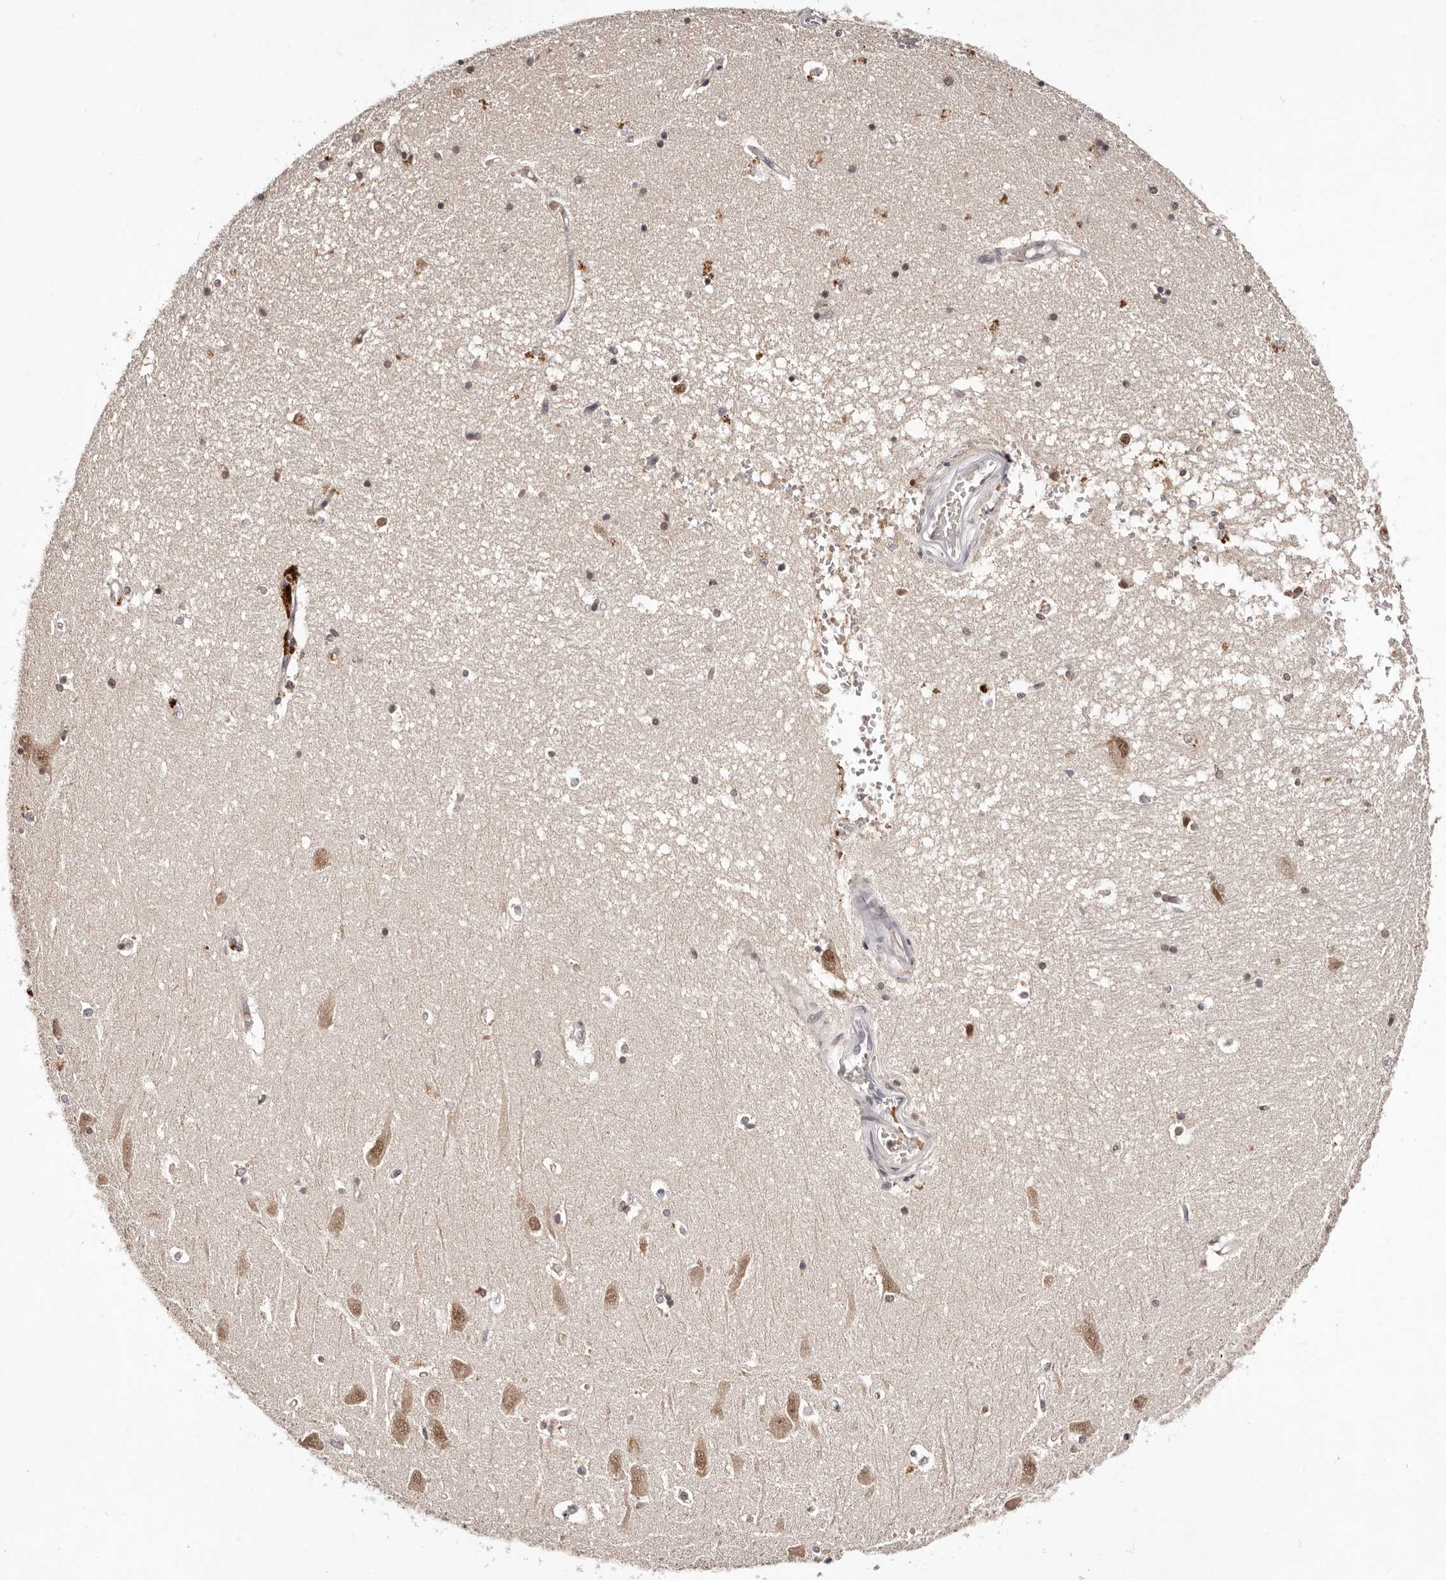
{"staining": {"intensity": "moderate", "quantity": "<25%", "location": "nuclear"}, "tissue": "hippocampus", "cell_type": "Glial cells", "image_type": "normal", "snomed": [{"axis": "morphology", "description": "Normal tissue, NOS"}, {"axis": "topography", "description": "Hippocampus"}], "caption": "Moderate nuclear expression for a protein is identified in about <25% of glial cells of unremarkable hippocampus using immunohistochemistry.", "gene": "BICRAL", "patient": {"sex": "male", "age": 45}}